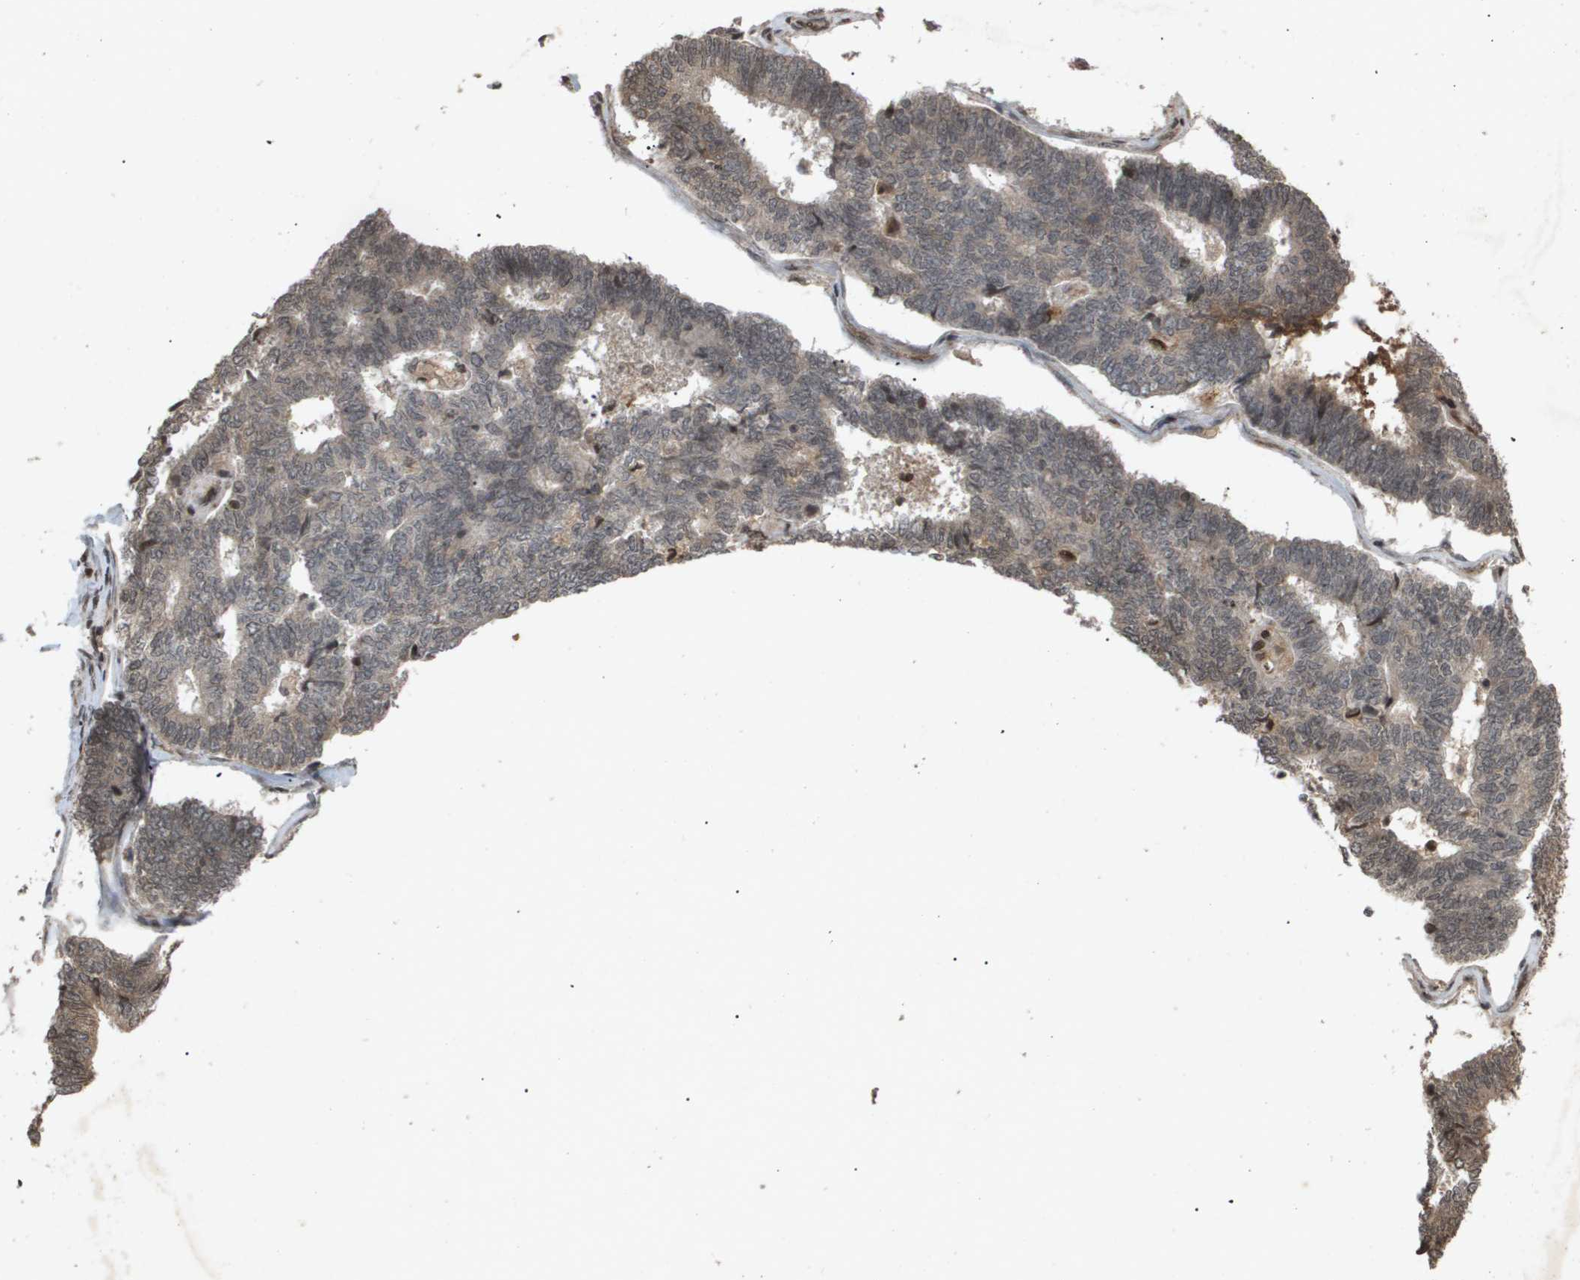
{"staining": {"intensity": "negative", "quantity": "none", "location": "none"}, "tissue": "endometrial cancer", "cell_type": "Tumor cells", "image_type": "cancer", "snomed": [{"axis": "morphology", "description": "Adenocarcinoma, NOS"}, {"axis": "topography", "description": "Endometrium"}], "caption": "This is an IHC micrograph of human adenocarcinoma (endometrial). There is no expression in tumor cells.", "gene": "HSPA6", "patient": {"sex": "female", "age": 70}}